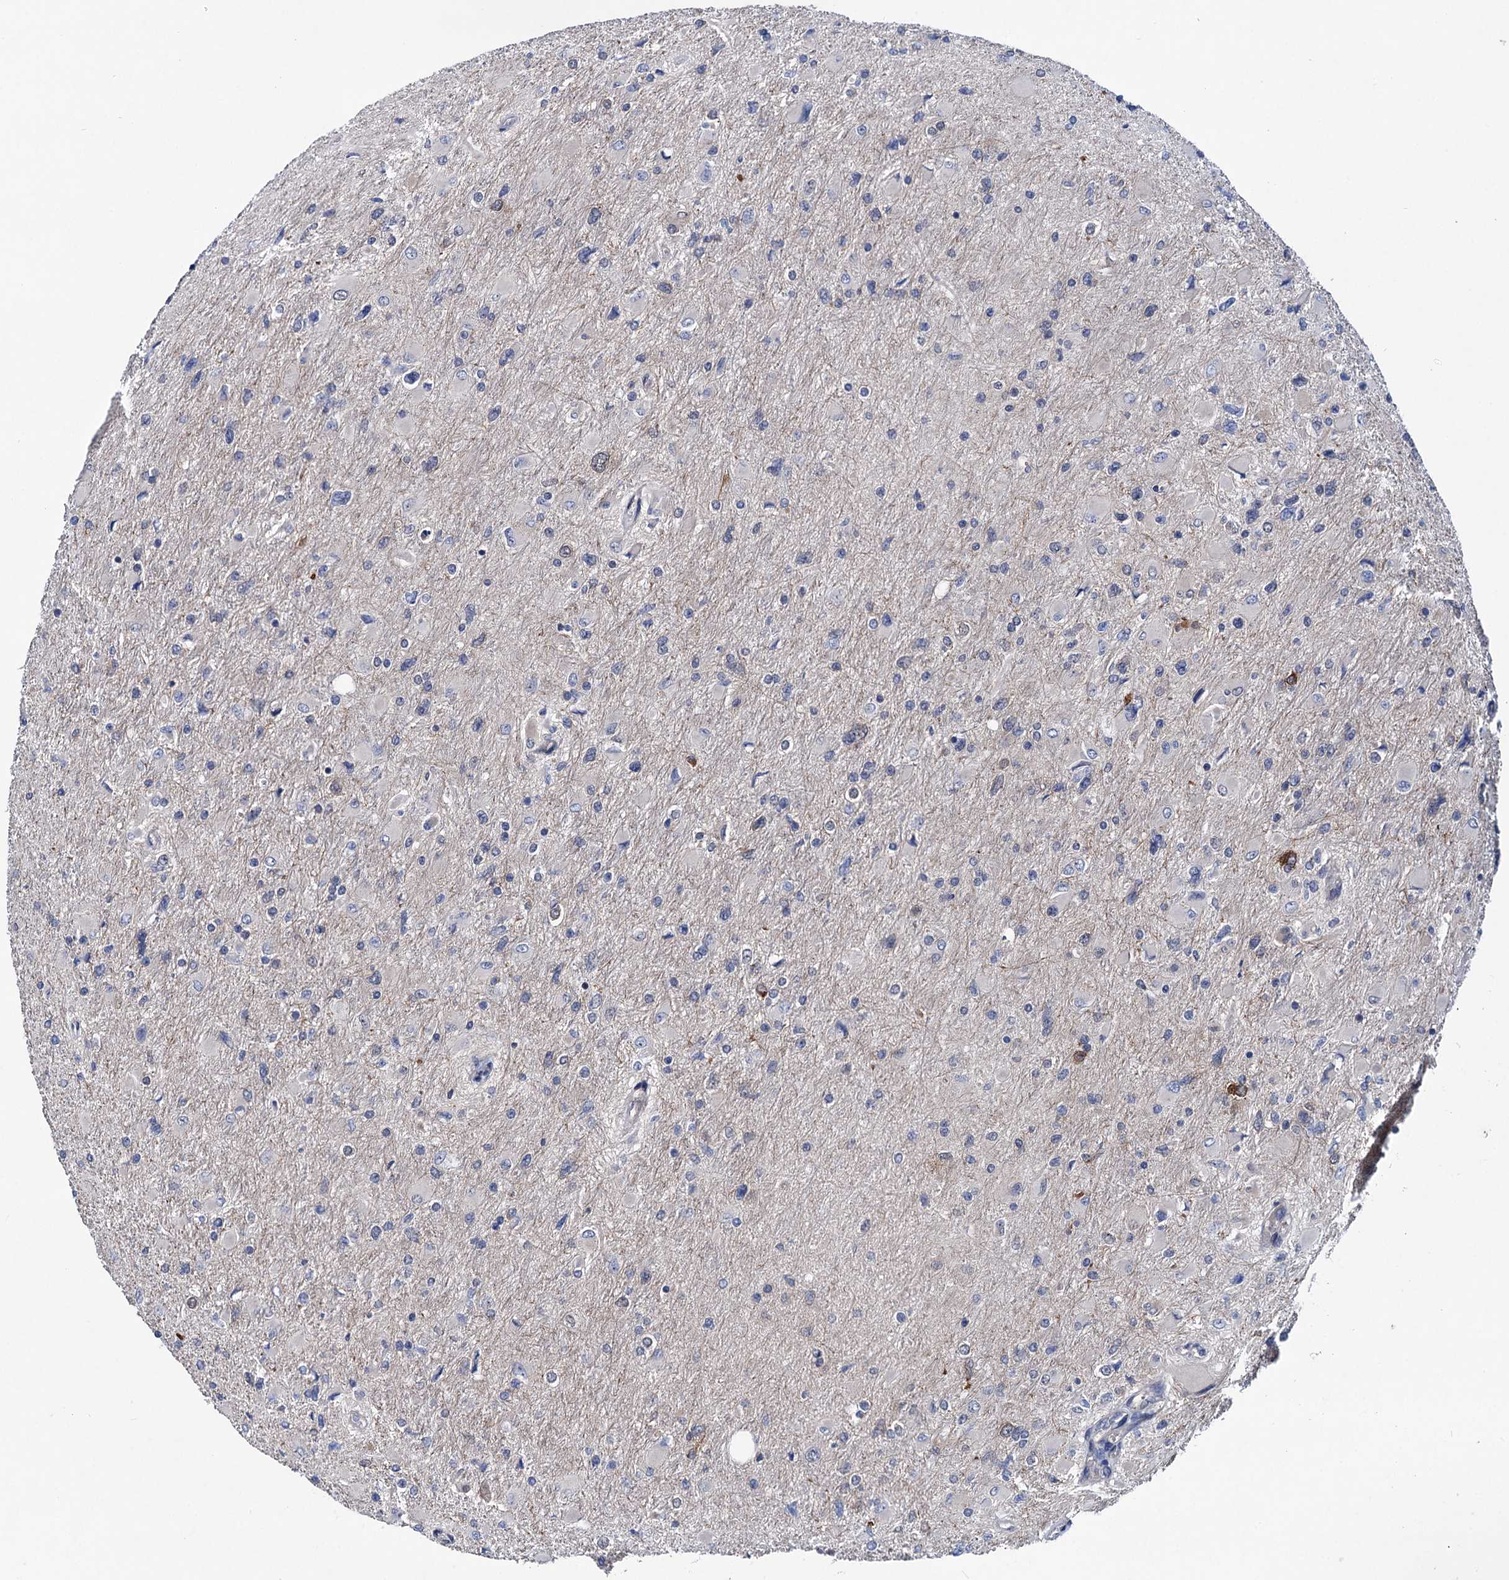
{"staining": {"intensity": "negative", "quantity": "none", "location": "none"}, "tissue": "glioma", "cell_type": "Tumor cells", "image_type": "cancer", "snomed": [{"axis": "morphology", "description": "Glioma, malignant, High grade"}, {"axis": "topography", "description": "Cerebral cortex"}], "caption": "Tumor cells are negative for protein expression in human malignant high-grade glioma.", "gene": "EYA4", "patient": {"sex": "female", "age": 36}}